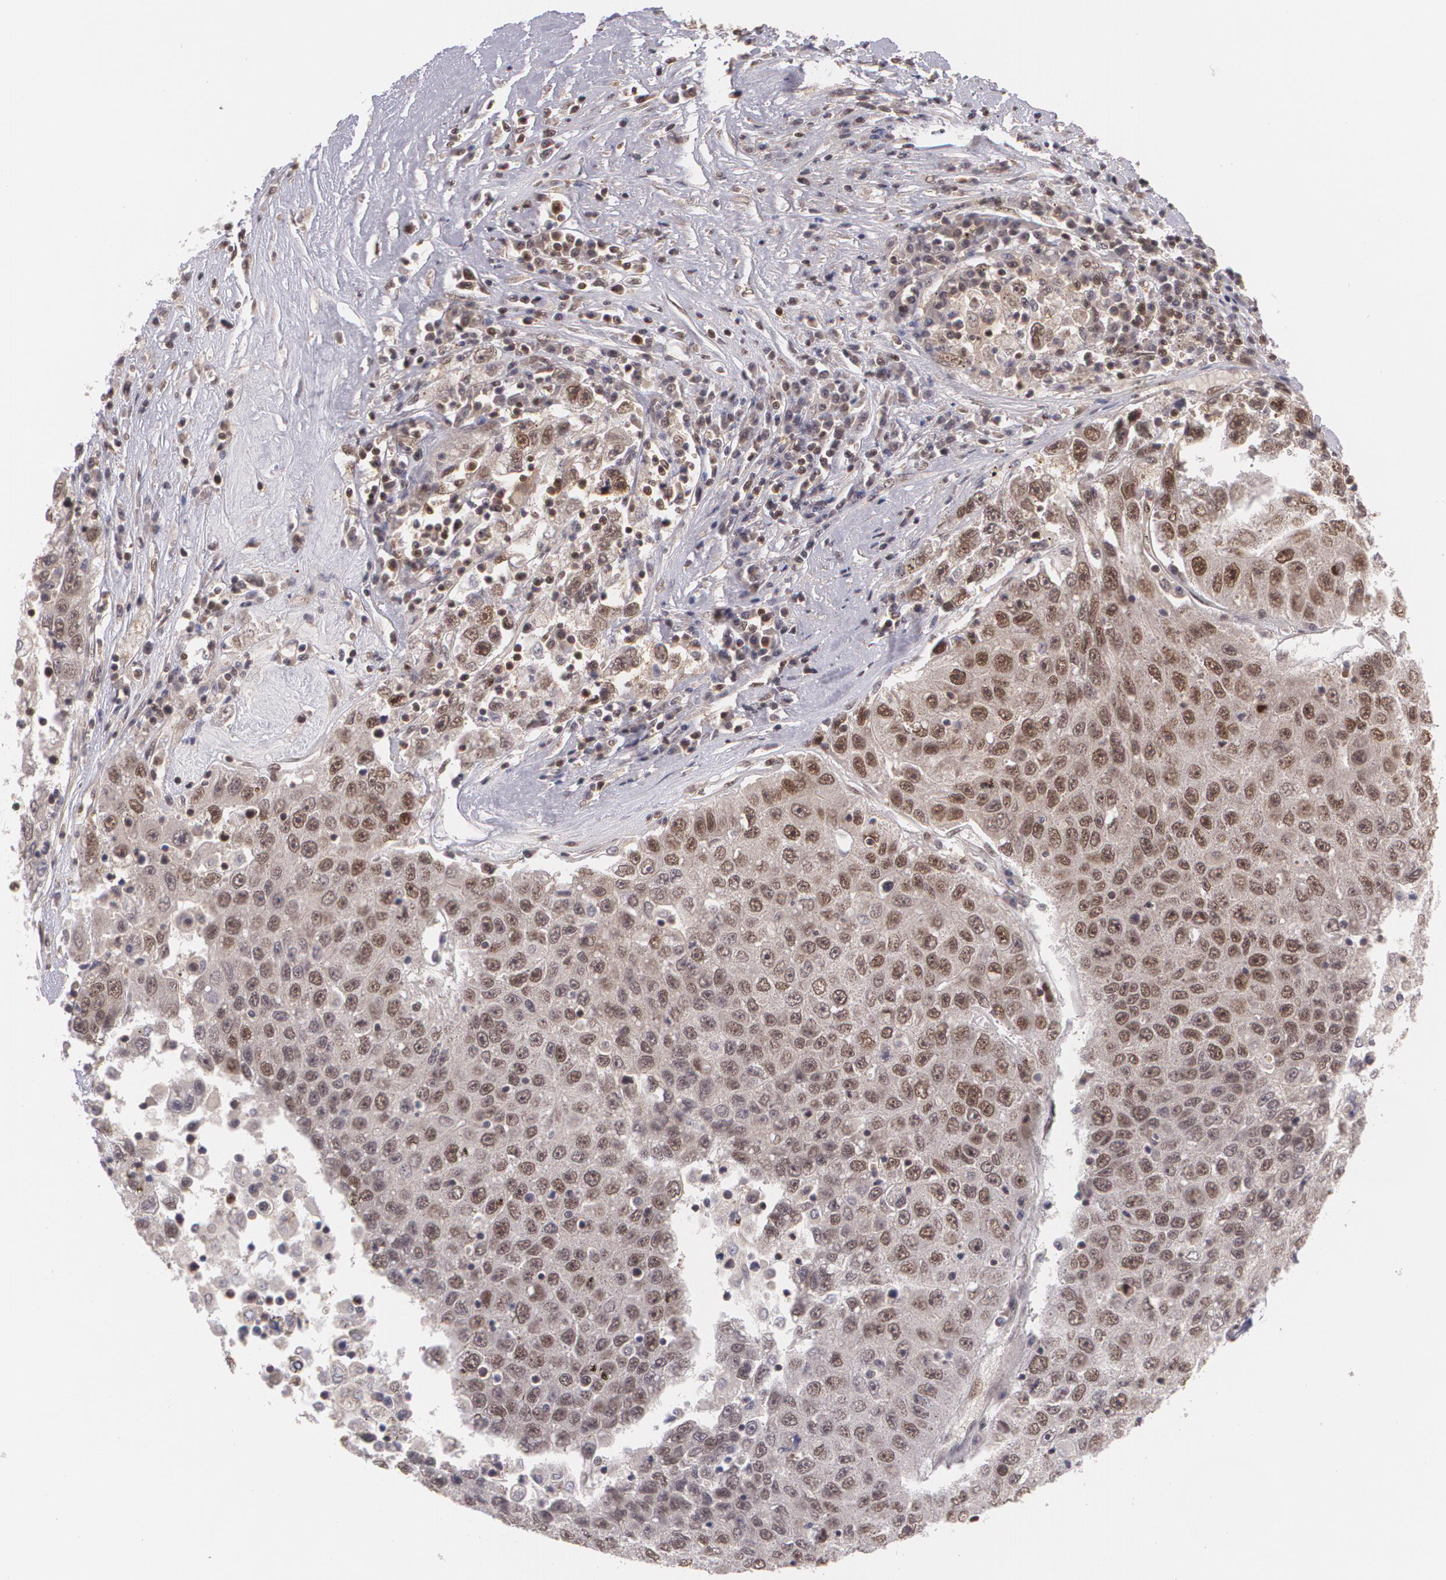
{"staining": {"intensity": "moderate", "quantity": "25%-75%", "location": "cytoplasmic/membranous,nuclear"}, "tissue": "liver cancer", "cell_type": "Tumor cells", "image_type": "cancer", "snomed": [{"axis": "morphology", "description": "Carcinoma, Hepatocellular, NOS"}, {"axis": "topography", "description": "Liver"}], "caption": "Liver hepatocellular carcinoma was stained to show a protein in brown. There is medium levels of moderate cytoplasmic/membranous and nuclear expression in approximately 25%-75% of tumor cells.", "gene": "CUL2", "patient": {"sex": "male", "age": 49}}